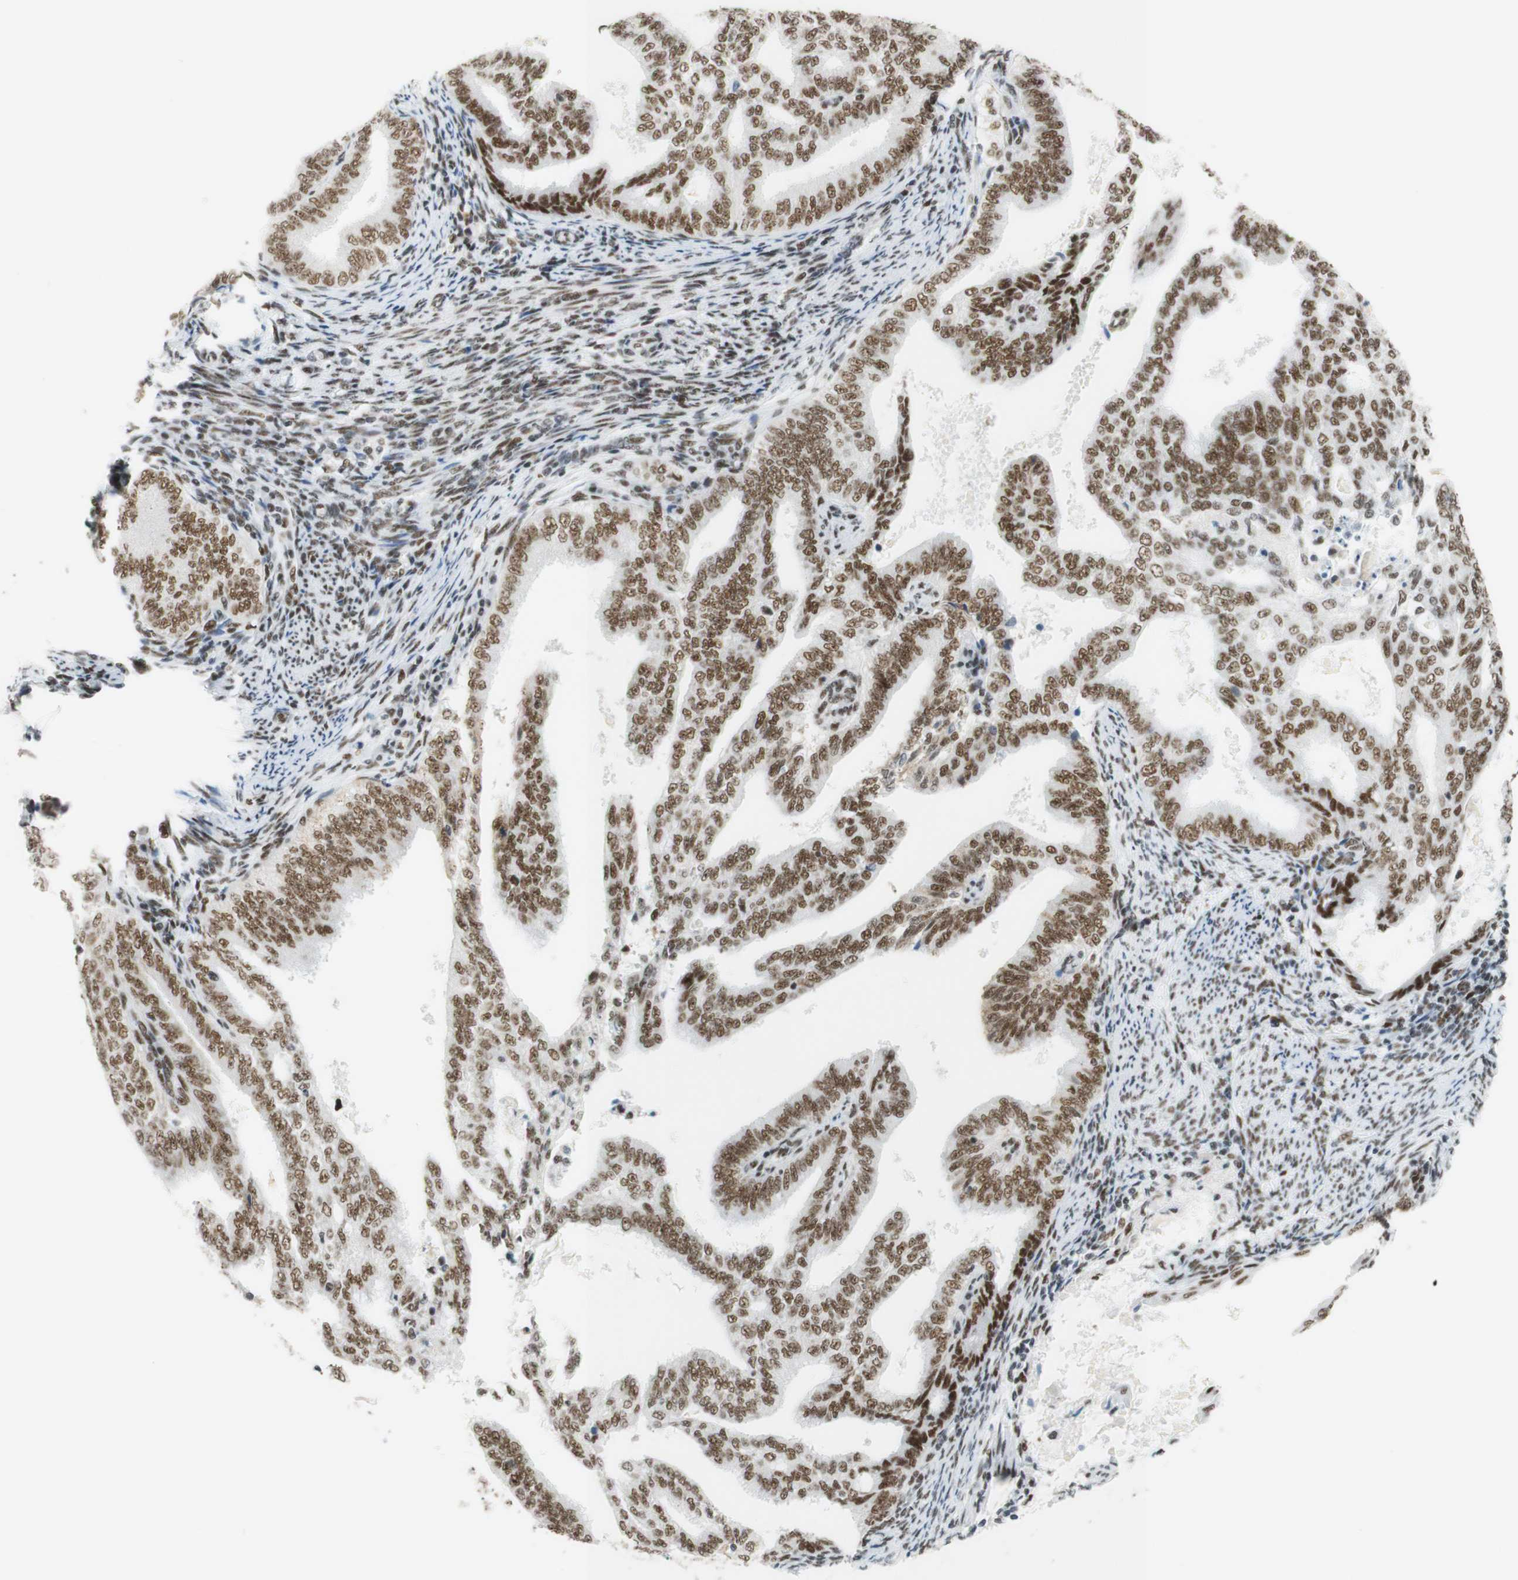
{"staining": {"intensity": "moderate", "quantity": ">75%", "location": "nuclear"}, "tissue": "endometrial cancer", "cell_type": "Tumor cells", "image_type": "cancer", "snomed": [{"axis": "morphology", "description": "Adenocarcinoma, NOS"}, {"axis": "topography", "description": "Endometrium"}], "caption": "Immunohistochemical staining of endometrial cancer (adenocarcinoma) shows medium levels of moderate nuclear expression in approximately >75% of tumor cells.", "gene": "RNF20", "patient": {"sex": "female", "age": 58}}